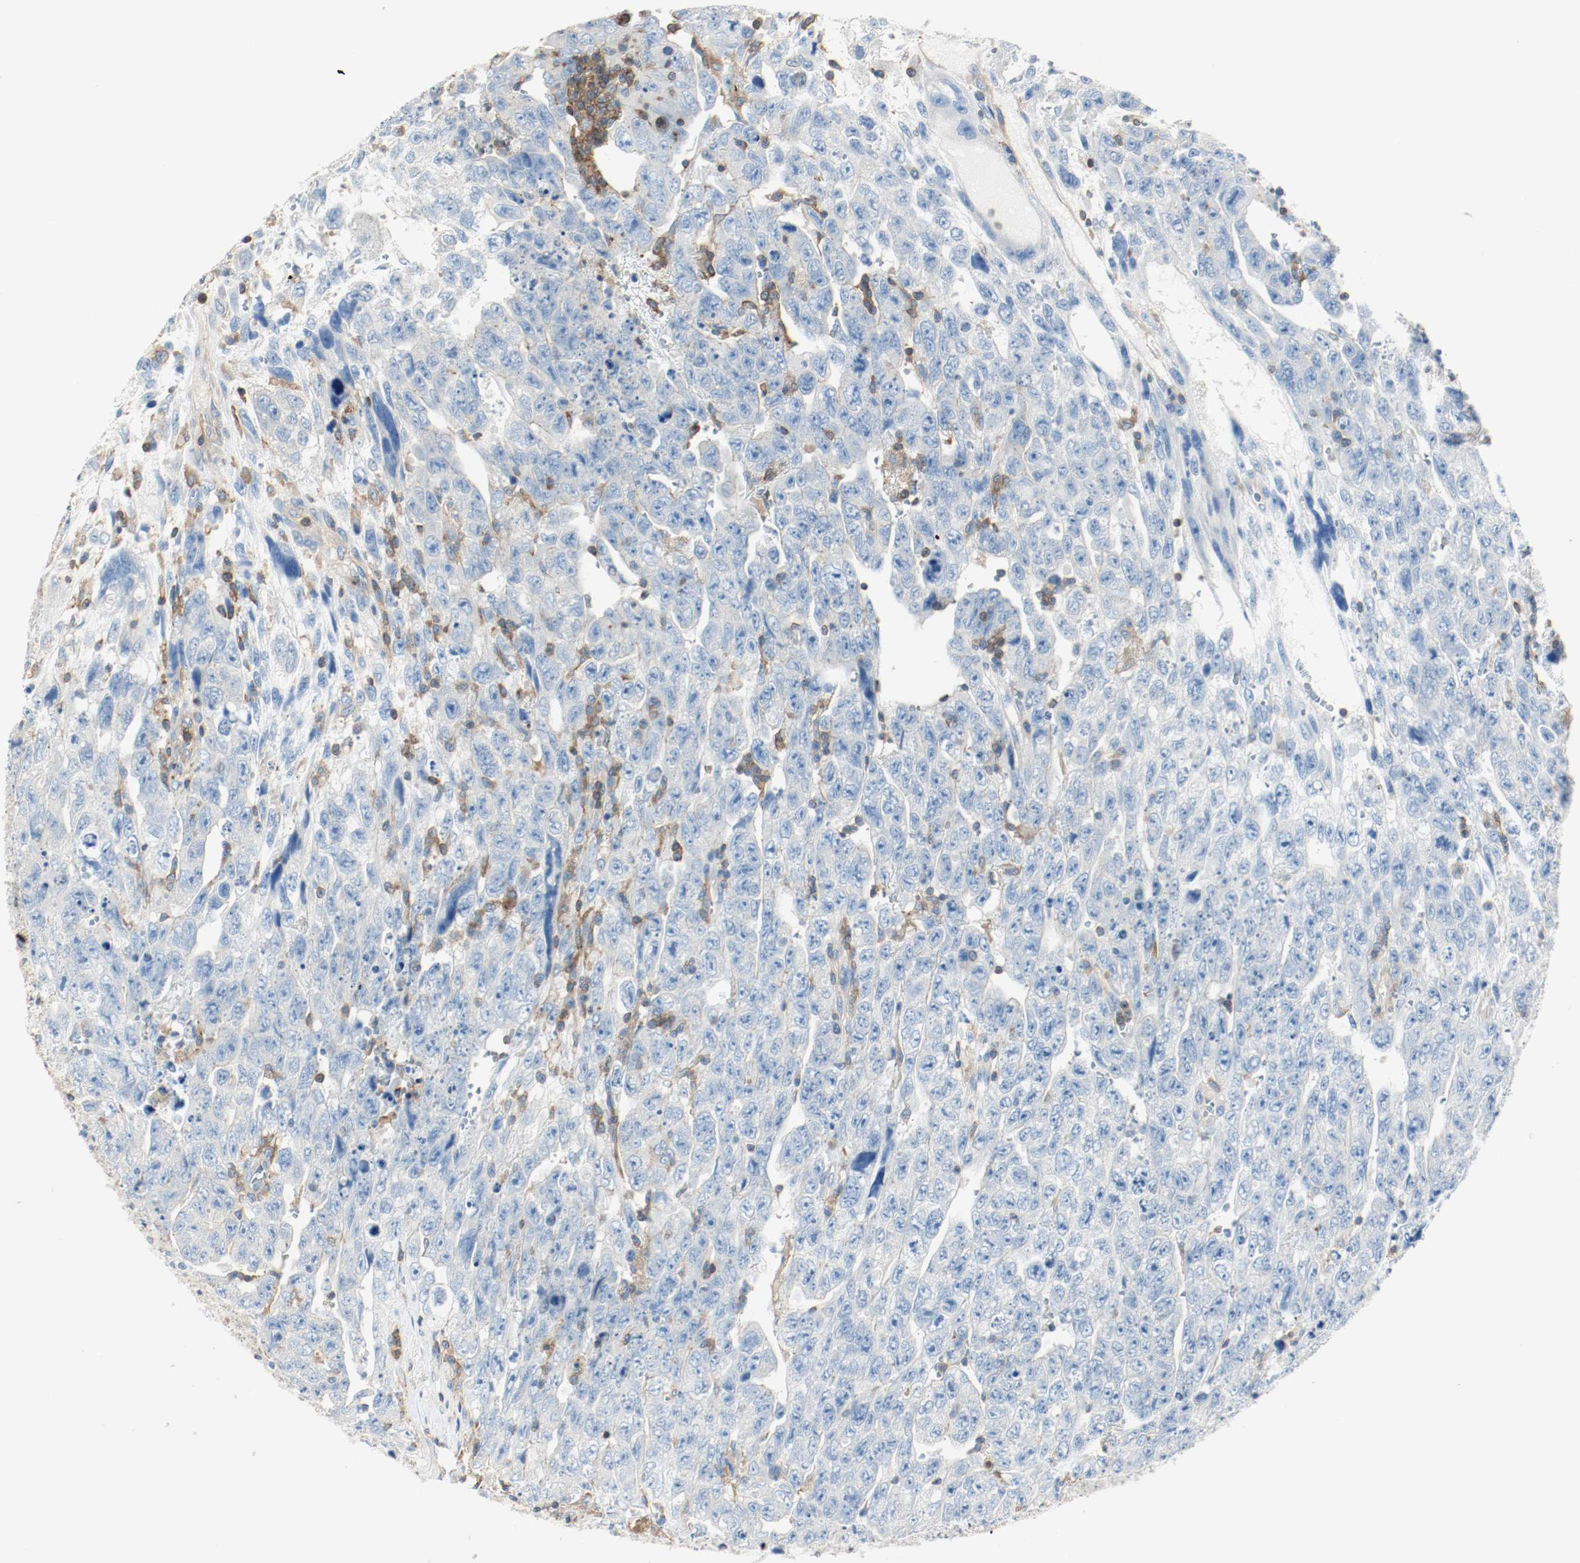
{"staining": {"intensity": "negative", "quantity": "none", "location": "none"}, "tissue": "testis cancer", "cell_type": "Tumor cells", "image_type": "cancer", "snomed": [{"axis": "morphology", "description": "Carcinoma, Embryonal, NOS"}, {"axis": "topography", "description": "Testis"}], "caption": "Tumor cells are negative for brown protein staining in embryonal carcinoma (testis).", "gene": "ARPC1B", "patient": {"sex": "male", "age": 28}}